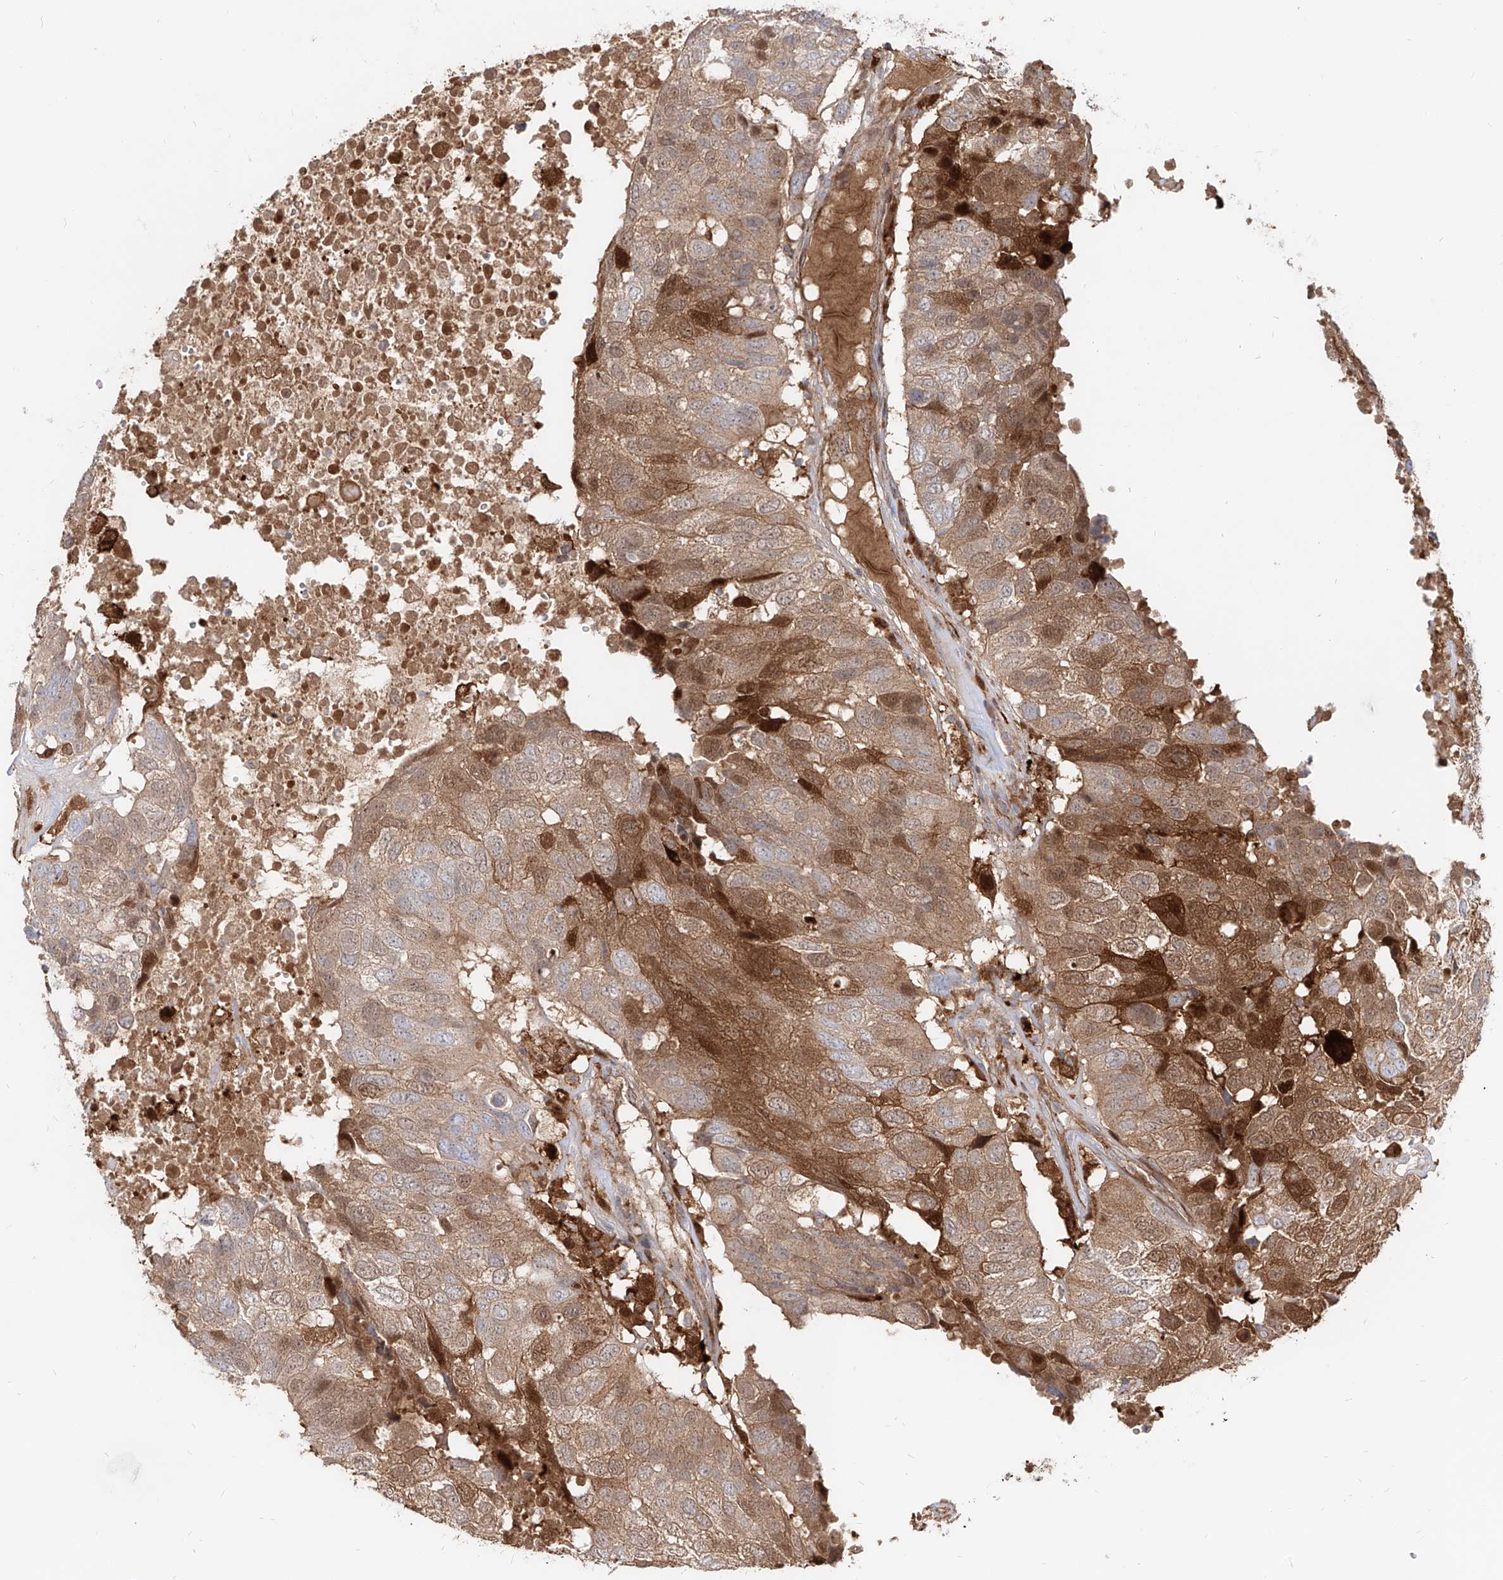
{"staining": {"intensity": "moderate", "quantity": ">75%", "location": "cytoplasmic/membranous,nuclear"}, "tissue": "head and neck cancer", "cell_type": "Tumor cells", "image_type": "cancer", "snomed": [{"axis": "morphology", "description": "Squamous cell carcinoma, NOS"}, {"axis": "topography", "description": "Head-Neck"}], "caption": "Approximately >75% of tumor cells in human head and neck cancer exhibit moderate cytoplasmic/membranous and nuclear protein staining as visualized by brown immunohistochemical staining.", "gene": "KYNU", "patient": {"sex": "male", "age": 66}}